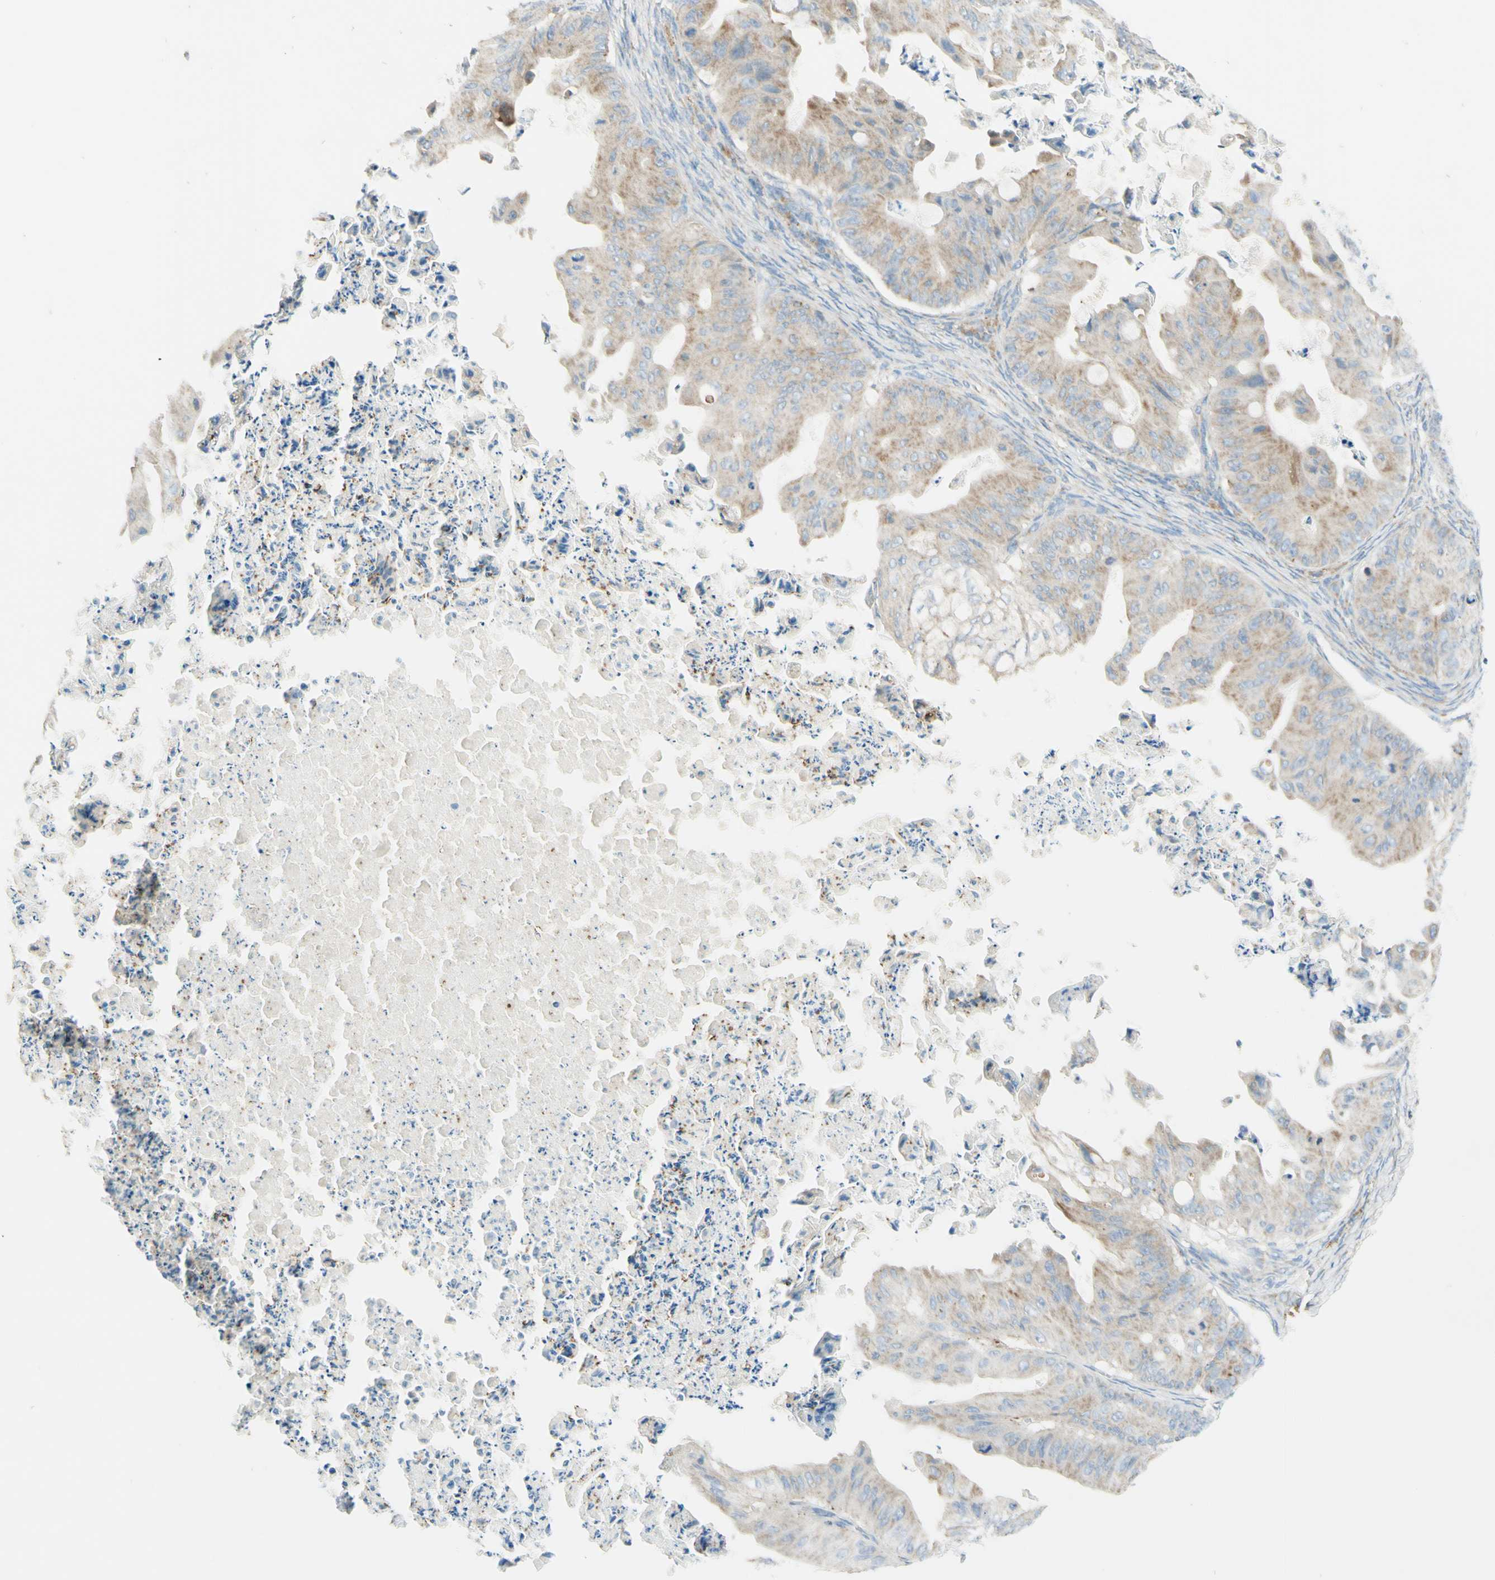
{"staining": {"intensity": "weak", "quantity": ">75%", "location": "cytoplasmic/membranous"}, "tissue": "ovarian cancer", "cell_type": "Tumor cells", "image_type": "cancer", "snomed": [{"axis": "morphology", "description": "Cystadenocarcinoma, mucinous, NOS"}, {"axis": "topography", "description": "Ovary"}], "caption": "A brown stain highlights weak cytoplasmic/membranous positivity of a protein in ovarian mucinous cystadenocarcinoma tumor cells.", "gene": "ARMC10", "patient": {"sex": "female", "age": 37}}